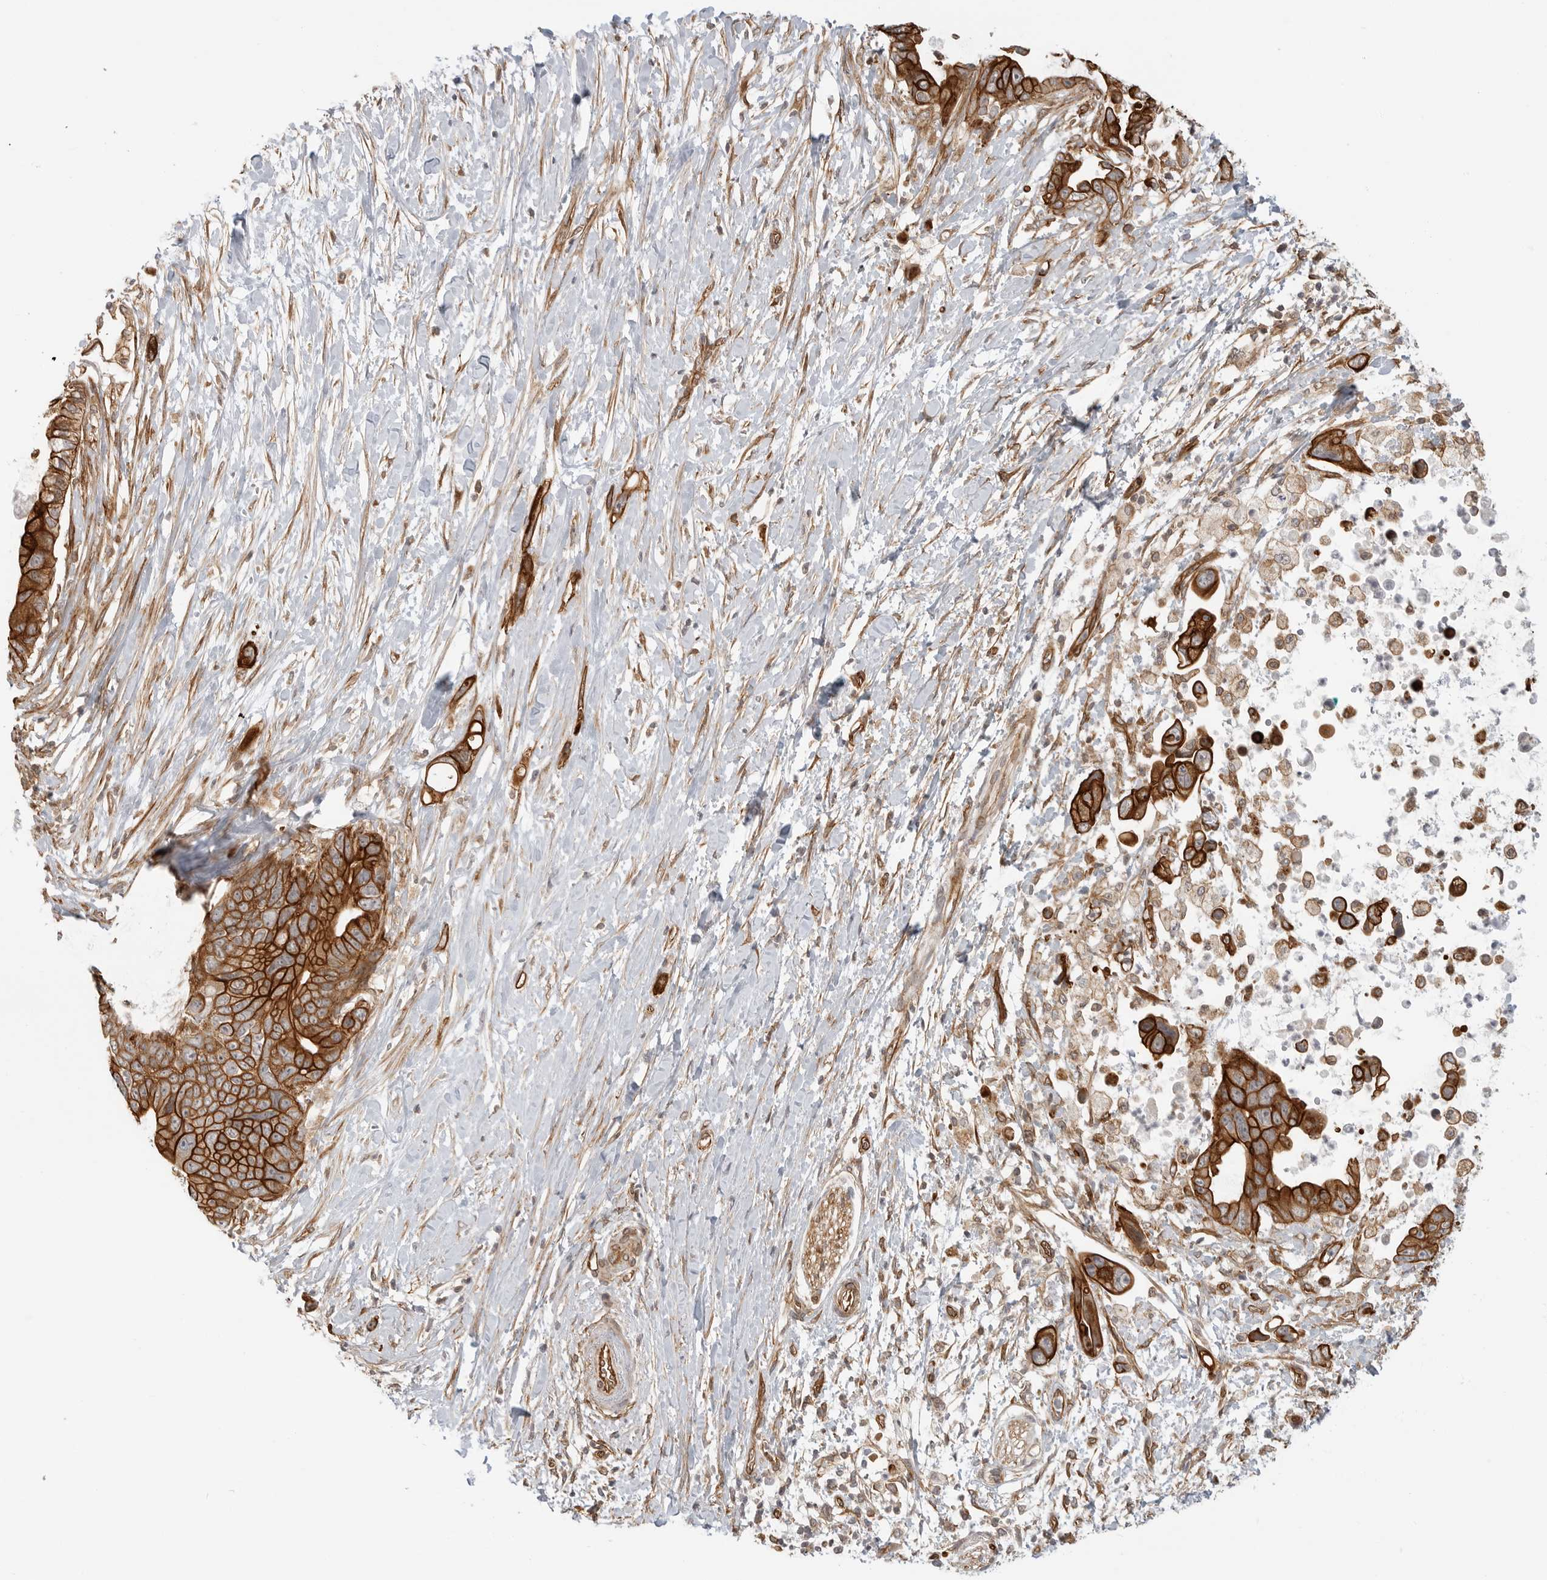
{"staining": {"intensity": "strong", "quantity": ">75%", "location": "cytoplasmic/membranous"}, "tissue": "pancreatic cancer", "cell_type": "Tumor cells", "image_type": "cancer", "snomed": [{"axis": "morphology", "description": "Adenocarcinoma, NOS"}, {"axis": "topography", "description": "Pancreas"}], "caption": "There is high levels of strong cytoplasmic/membranous expression in tumor cells of adenocarcinoma (pancreatic), as demonstrated by immunohistochemical staining (brown color).", "gene": "ATOH7", "patient": {"sex": "female", "age": 72}}